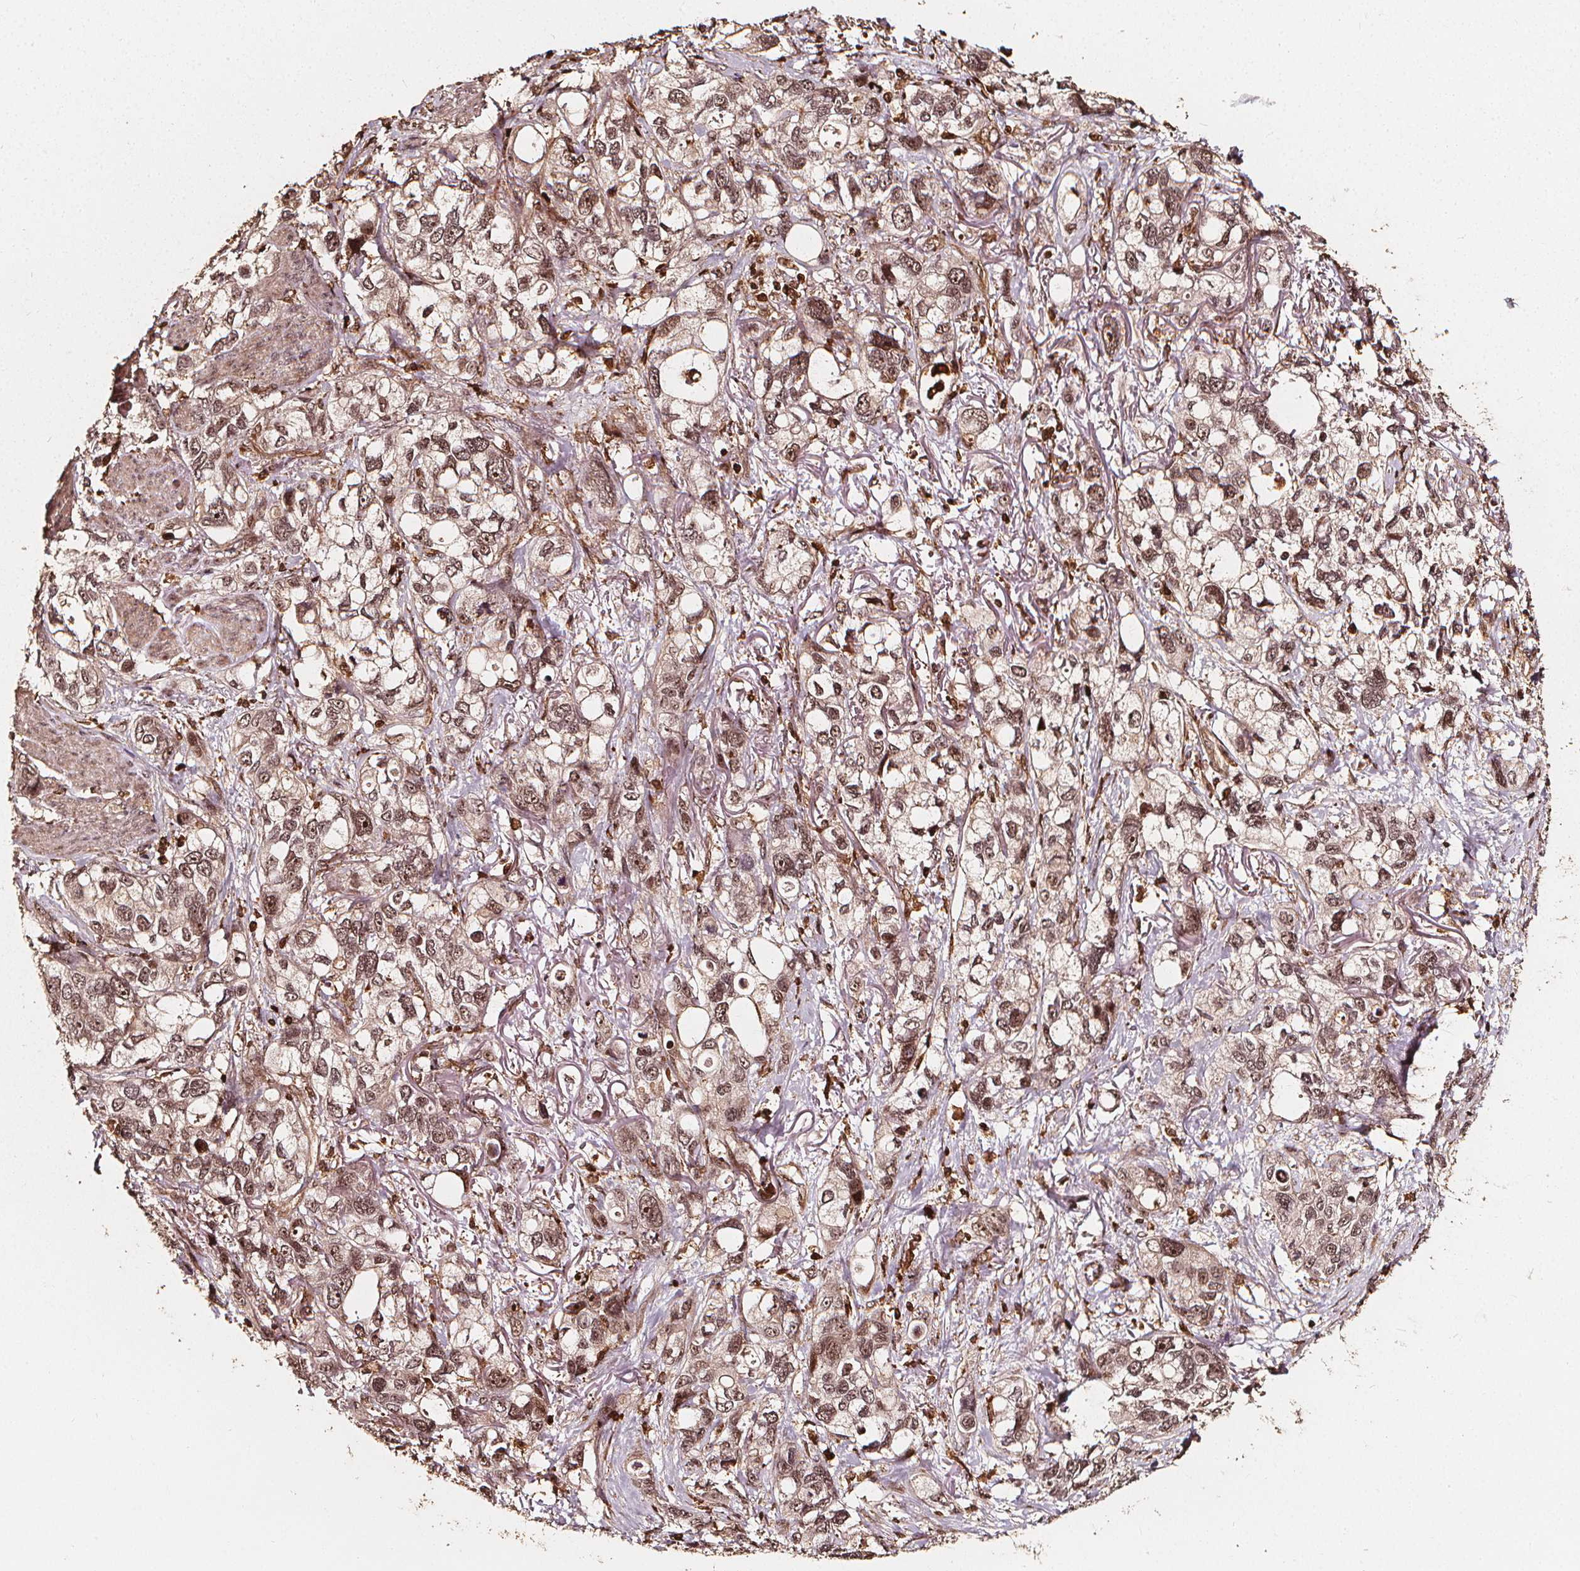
{"staining": {"intensity": "weak", "quantity": ">75%", "location": "nuclear"}, "tissue": "stomach cancer", "cell_type": "Tumor cells", "image_type": "cancer", "snomed": [{"axis": "morphology", "description": "Adenocarcinoma, NOS"}, {"axis": "topography", "description": "Stomach, upper"}], "caption": "The immunohistochemical stain labels weak nuclear positivity in tumor cells of stomach cancer (adenocarcinoma) tissue.", "gene": "EXOSC9", "patient": {"sex": "female", "age": 81}}